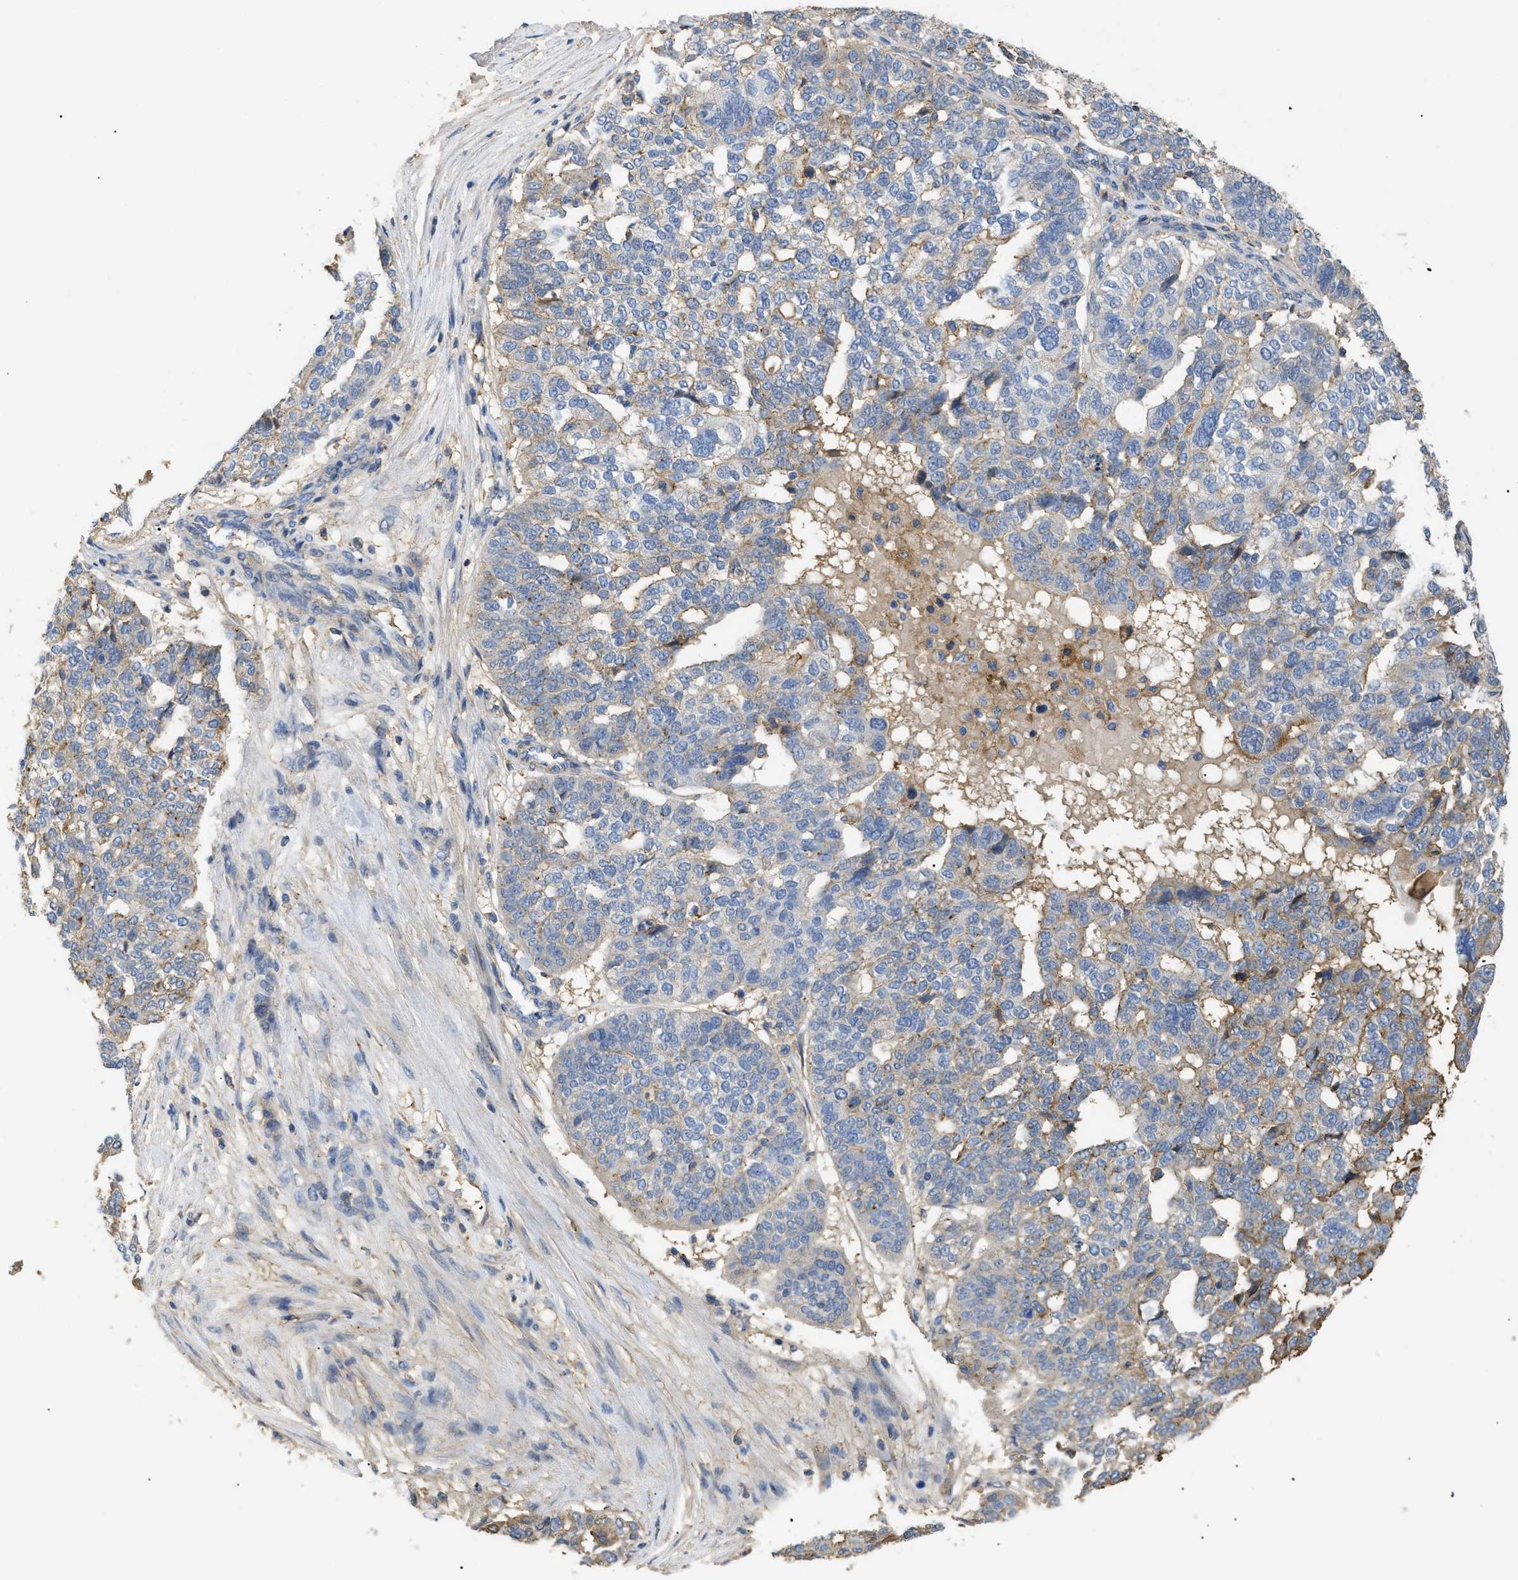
{"staining": {"intensity": "moderate", "quantity": "<25%", "location": "cytoplasmic/membranous"}, "tissue": "ovarian cancer", "cell_type": "Tumor cells", "image_type": "cancer", "snomed": [{"axis": "morphology", "description": "Cystadenocarcinoma, serous, NOS"}, {"axis": "topography", "description": "Ovary"}], "caption": "A brown stain labels moderate cytoplasmic/membranous staining of a protein in human ovarian cancer (serous cystadenocarcinoma) tumor cells.", "gene": "ANXA4", "patient": {"sex": "female", "age": 59}}